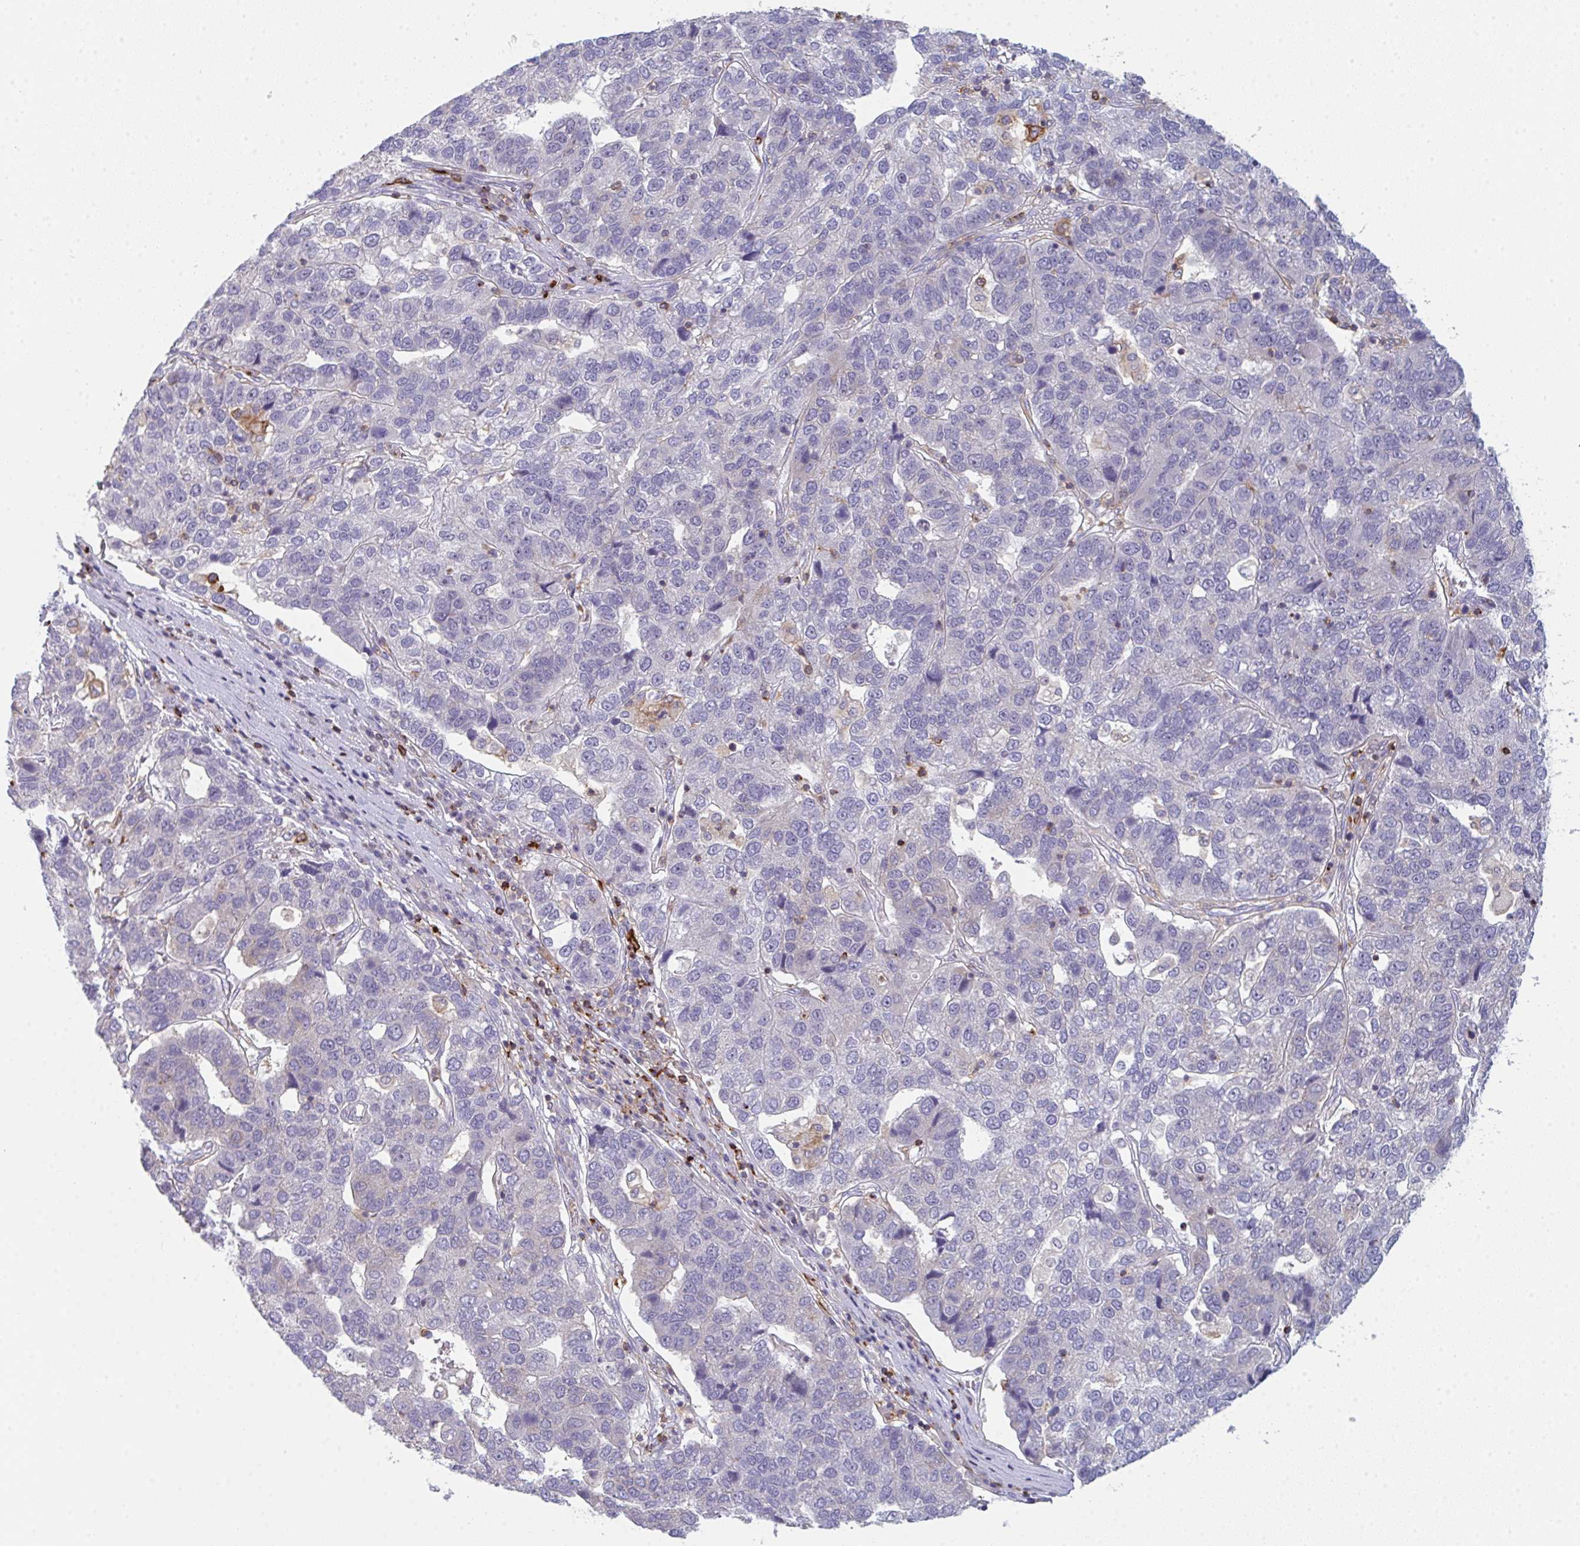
{"staining": {"intensity": "negative", "quantity": "none", "location": "none"}, "tissue": "pancreatic cancer", "cell_type": "Tumor cells", "image_type": "cancer", "snomed": [{"axis": "morphology", "description": "Adenocarcinoma, NOS"}, {"axis": "topography", "description": "Pancreas"}], "caption": "Tumor cells show no significant staining in pancreatic cancer (adenocarcinoma).", "gene": "CD80", "patient": {"sex": "female", "age": 61}}